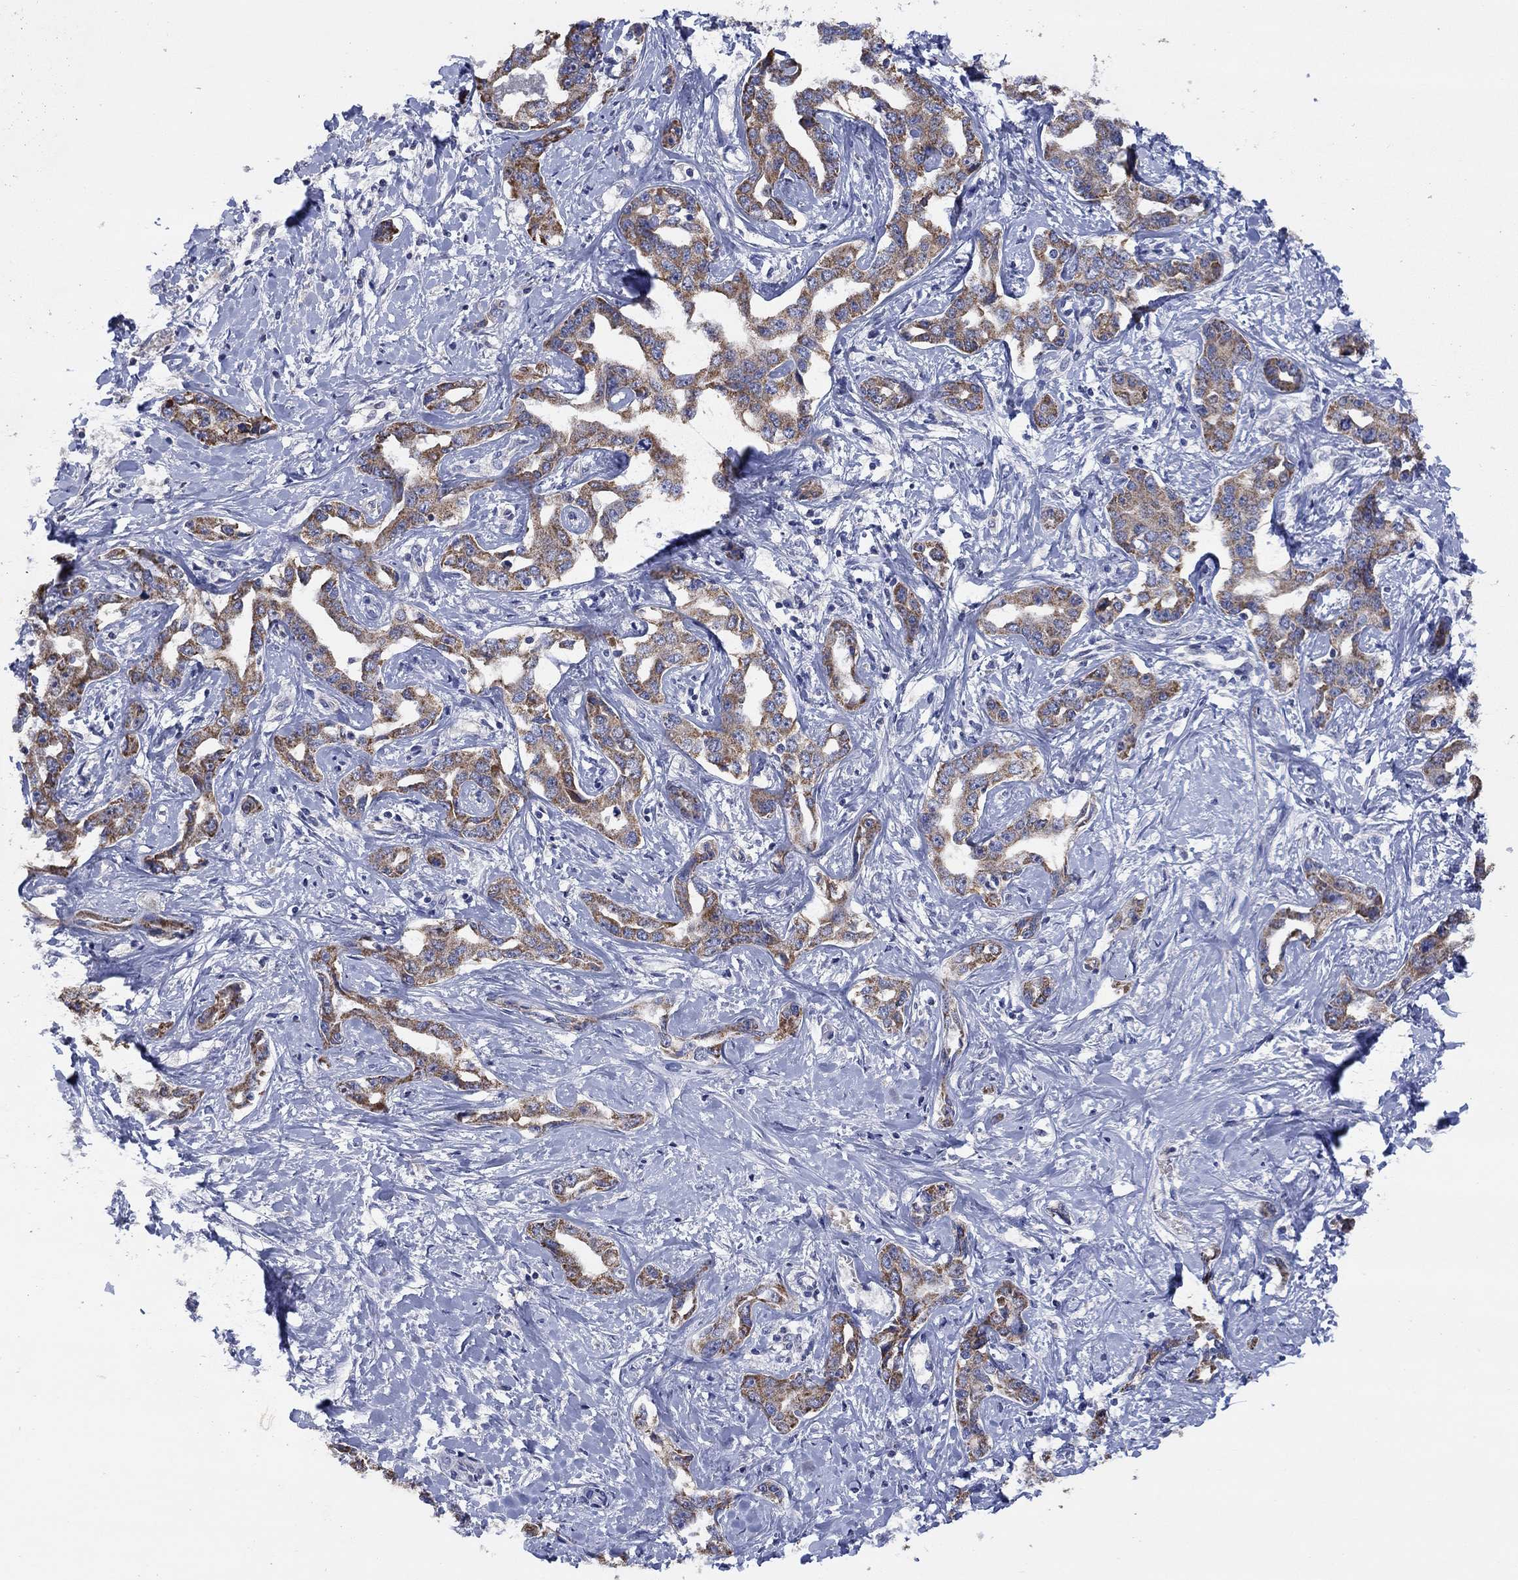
{"staining": {"intensity": "strong", "quantity": ">75%", "location": "cytoplasmic/membranous"}, "tissue": "liver cancer", "cell_type": "Tumor cells", "image_type": "cancer", "snomed": [{"axis": "morphology", "description": "Cholangiocarcinoma"}, {"axis": "topography", "description": "Liver"}], "caption": "A brown stain shows strong cytoplasmic/membranous staining of a protein in liver cancer (cholangiocarcinoma) tumor cells.", "gene": "CLVS1", "patient": {"sex": "male", "age": 59}}